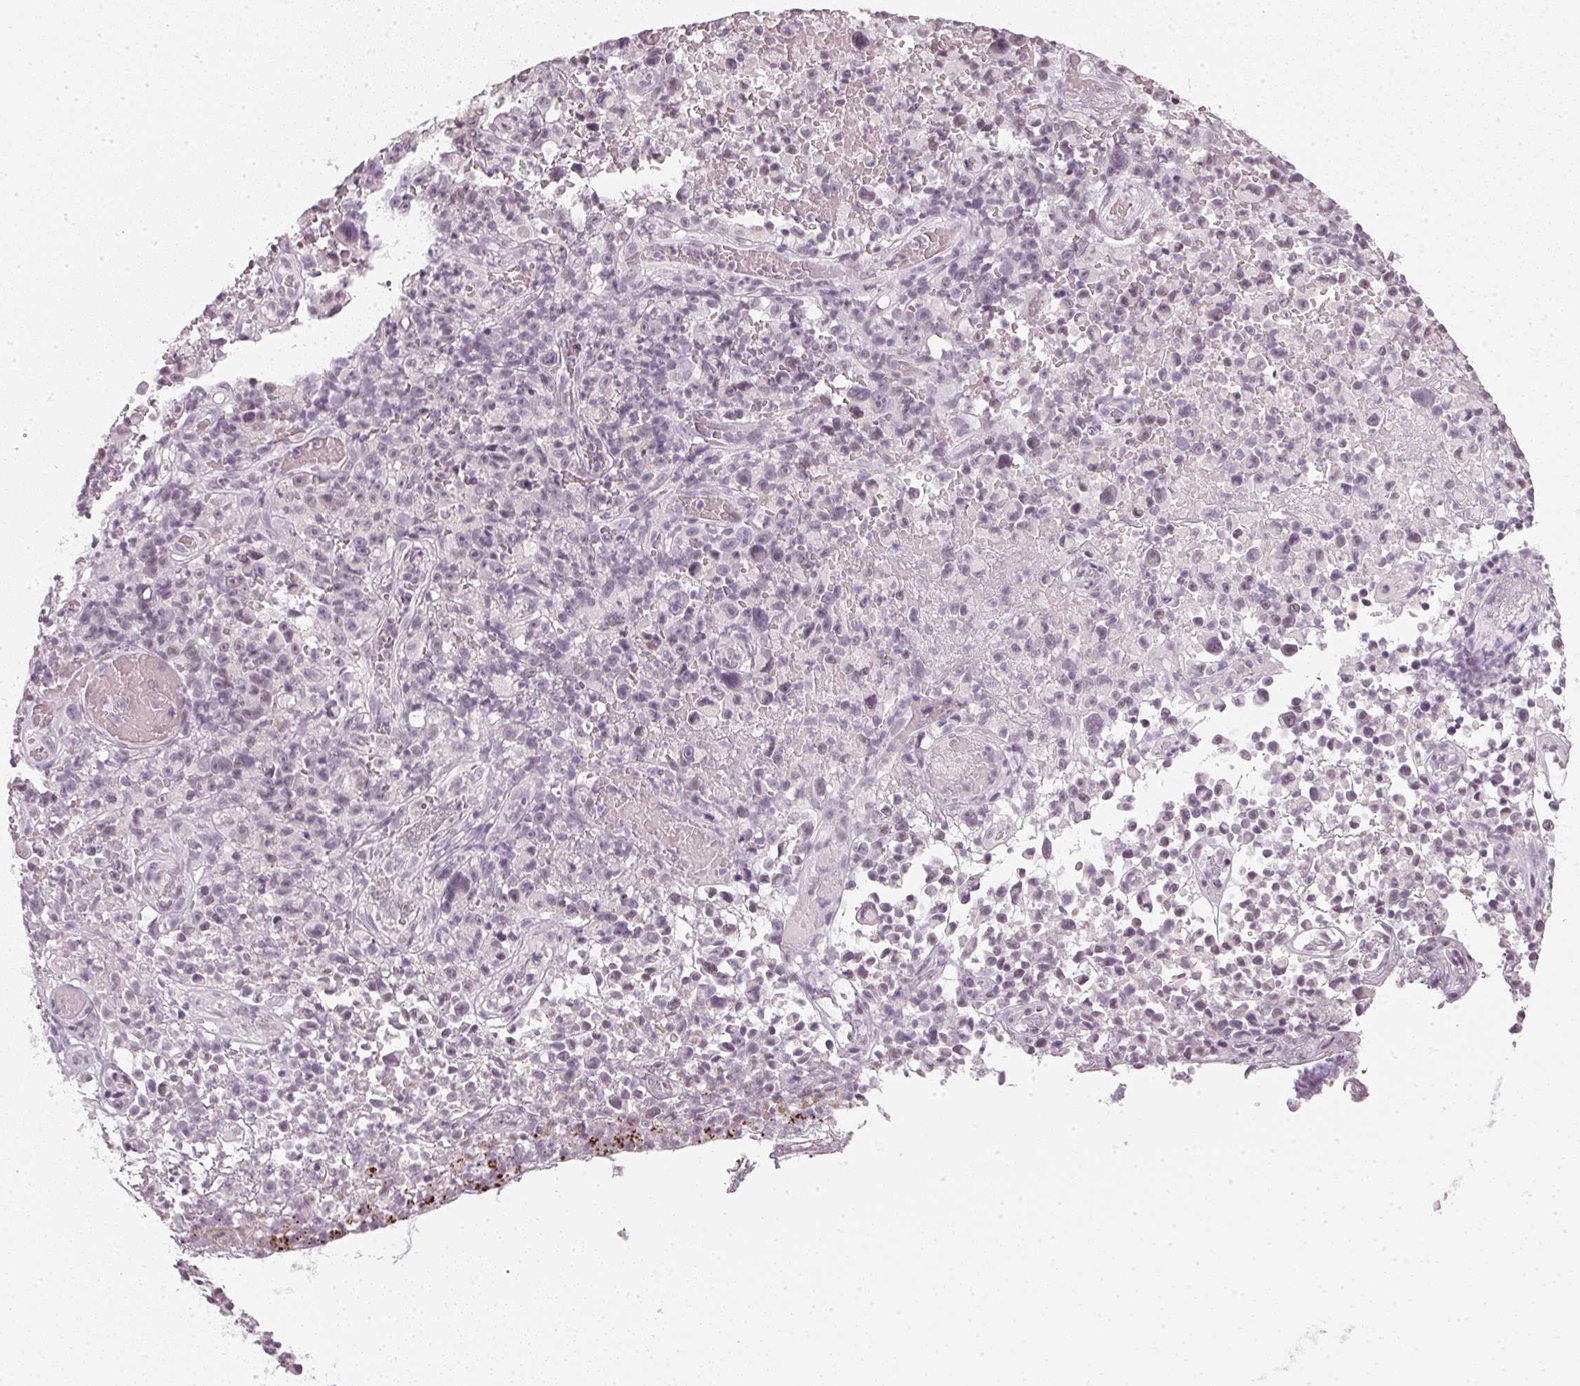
{"staining": {"intensity": "negative", "quantity": "none", "location": "none"}, "tissue": "melanoma", "cell_type": "Tumor cells", "image_type": "cancer", "snomed": [{"axis": "morphology", "description": "Malignant melanoma, NOS"}, {"axis": "topography", "description": "Skin"}], "caption": "Immunohistochemistry histopathology image of neoplastic tissue: melanoma stained with DAB (3,3'-diaminobenzidine) demonstrates no significant protein staining in tumor cells. The staining was performed using DAB to visualize the protein expression in brown, while the nuclei were stained in blue with hematoxylin (Magnification: 20x).", "gene": "DNAJC6", "patient": {"sex": "female", "age": 82}}